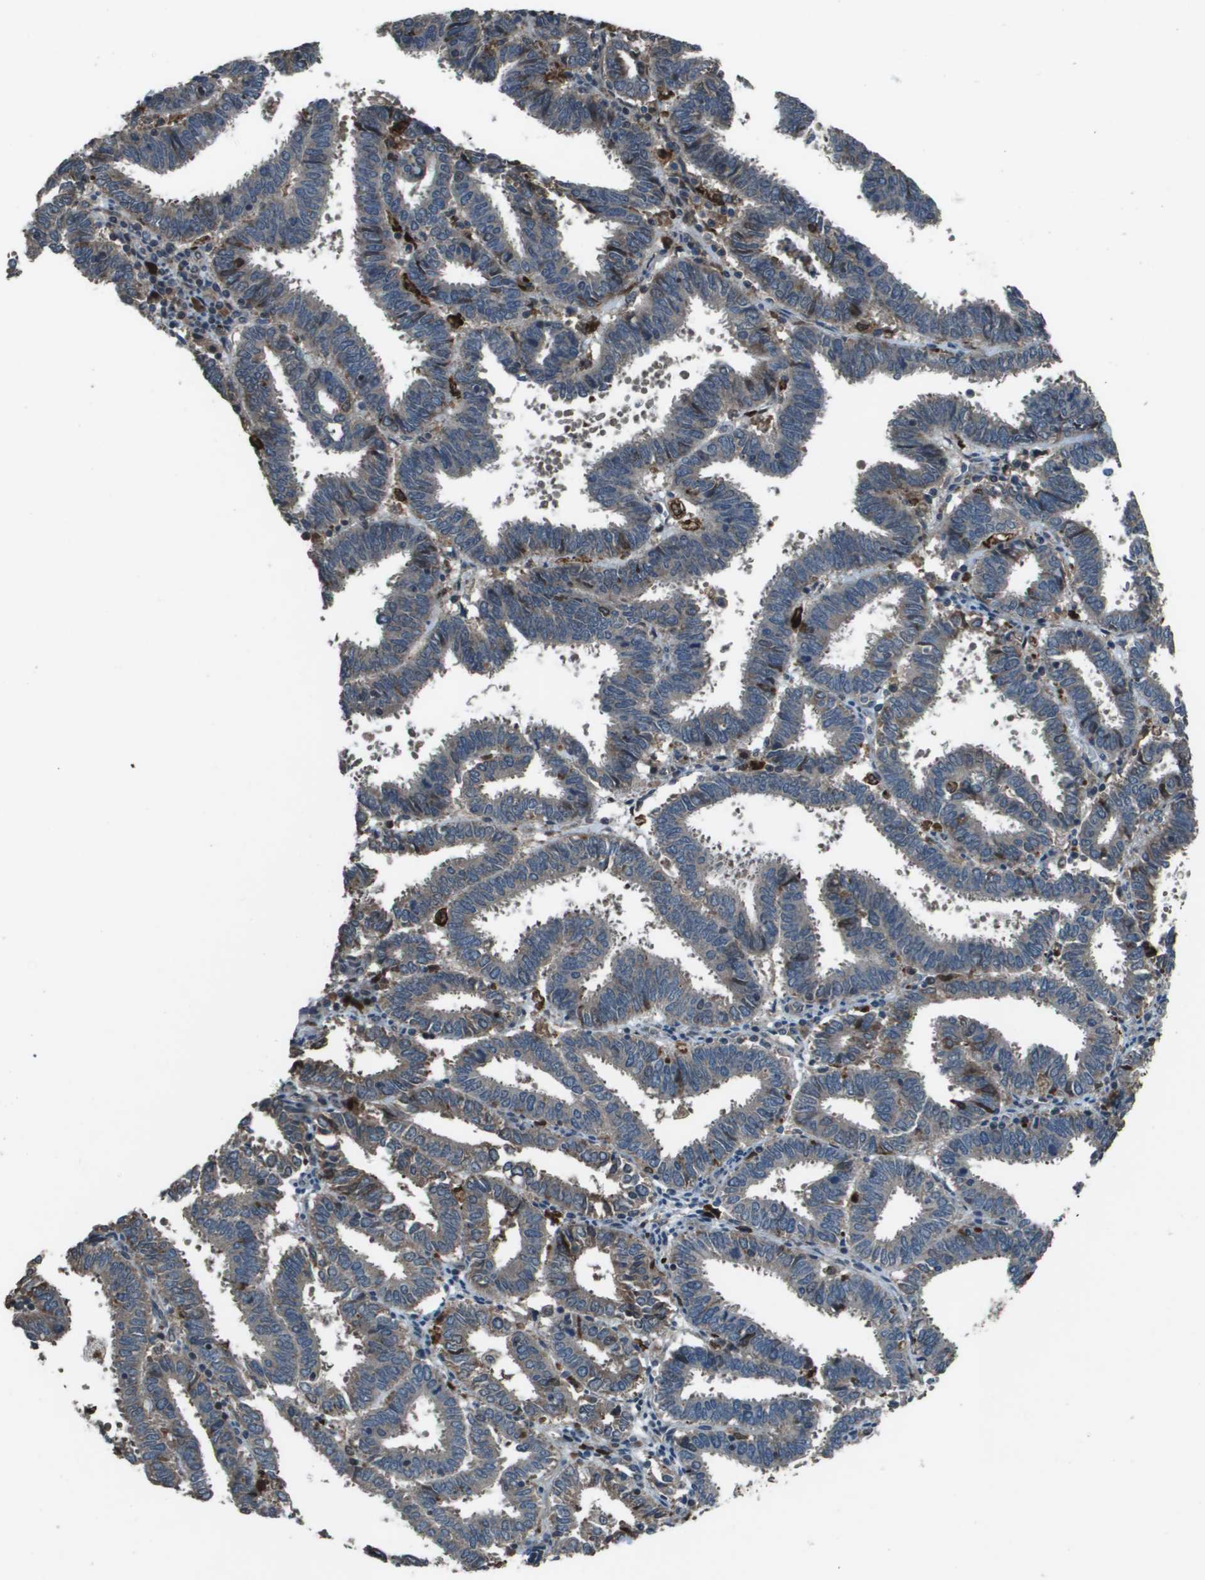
{"staining": {"intensity": "negative", "quantity": "none", "location": "none"}, "tissue": "endometrial cancer", "cell_type": "Tumor cells", "image_type": "cancer", "snomed": [{"axis": "morphology", "description": "Adenocarcinoma, NOS"}, {"axis": "topography", "description": "Uterus"}], "caption": "This photomicrograph is of endometrial adenocarcinoma stained with immunohistochemistry to label a protein in brown with the nuclei are counter-stained blue. There is no staining in tumor cells.", "gene": "GOSR2", "patient": {"sex": "female", "age": 83}}